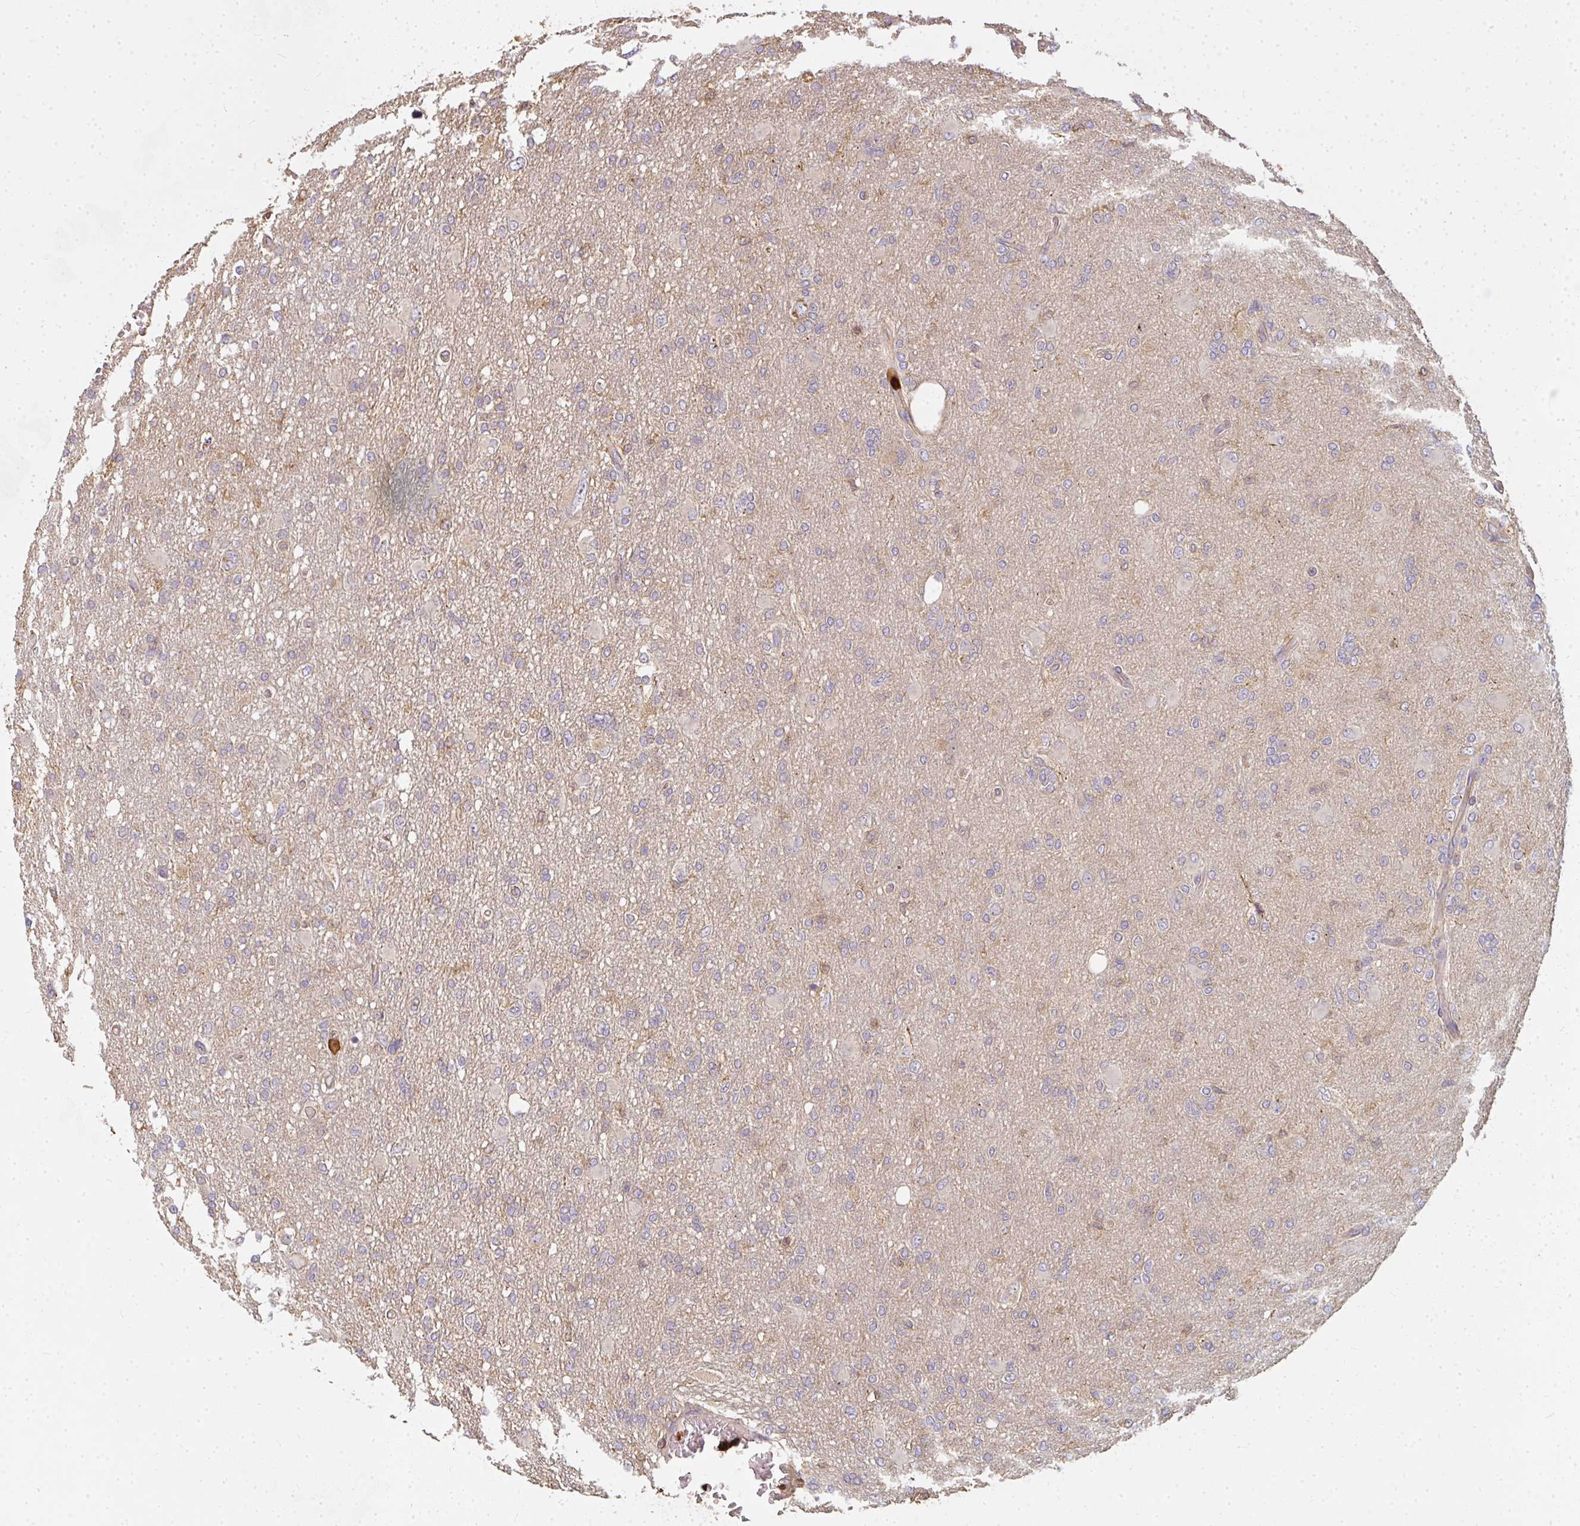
{"staining": {"intensity": "negative", "quantity": "none", "location": "none"}, "tissue": "glioma", "cell_type": "Tumor cells", "image_type": "cancer", "snomed": [{"axis": "morphology", "description": "Glioma, malignant, High grade"}, {"axis": "topography", "description": "Brain"}], "caption": "Malignant glioma (high-grade) was stained to show a protein in brown. There is no significant staining in tumor cells.", "gene": "CNTRL", "patient": {"sex": "male", "age": 61}}